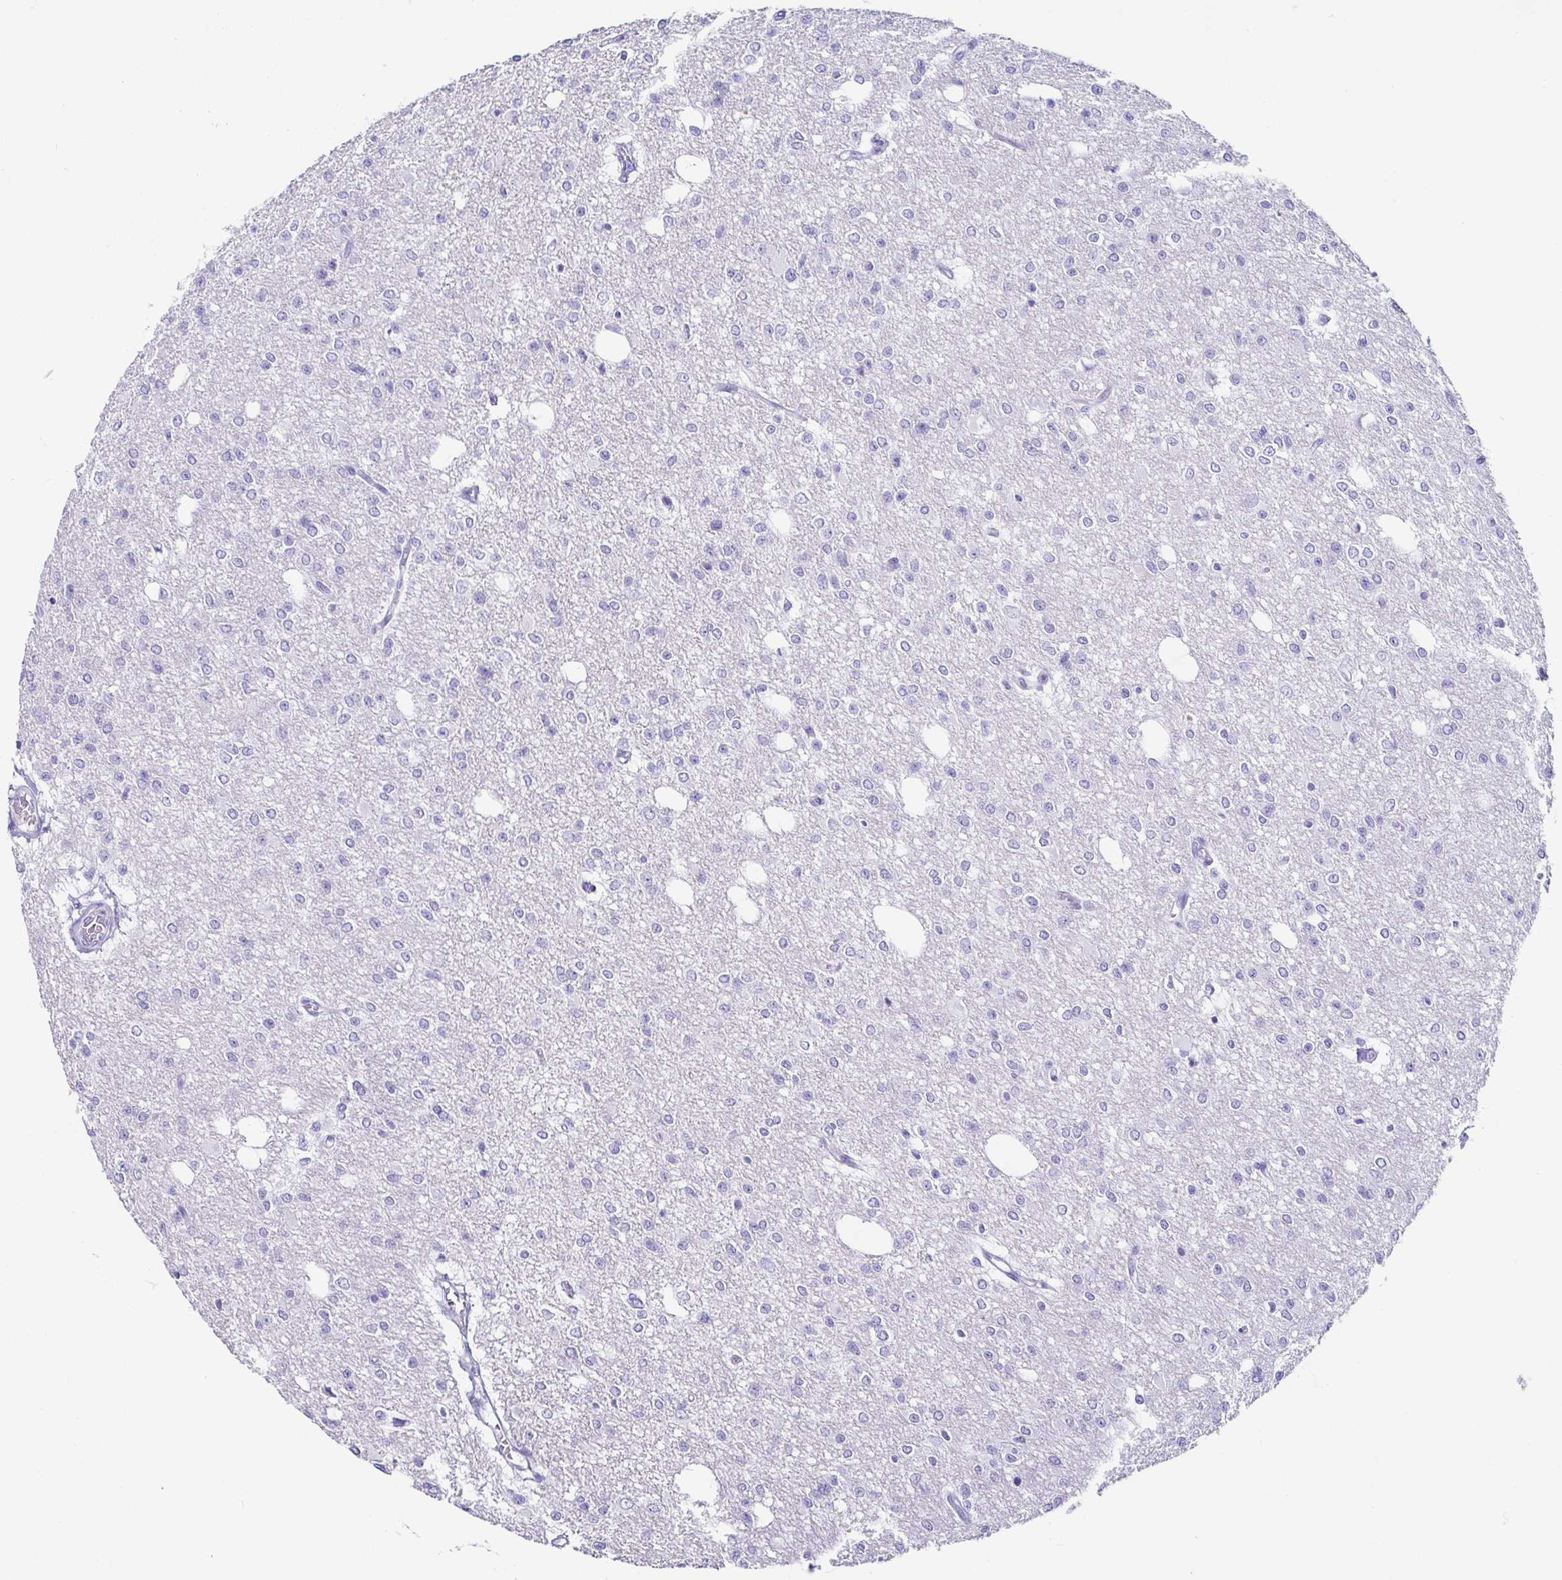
{"staining": {"intensity": "negative", "quantity": "none", "location": "none"}, "tissue": "glioma", "cell_type": "Tumor cells", "image_type": "cancer", "snomed": [{"axis": "morphology", "description": "Glioma, malignant, Low grade"}, {"axis": "topography", "description": "Brain"}], "caption": "This is an immunohistochemistry (IHC) image of human malignant glioma (low-grade). There is no expression in tumor cells.", "gene": "CD164L2", "patient": {"sex": "male", "age": 26}}